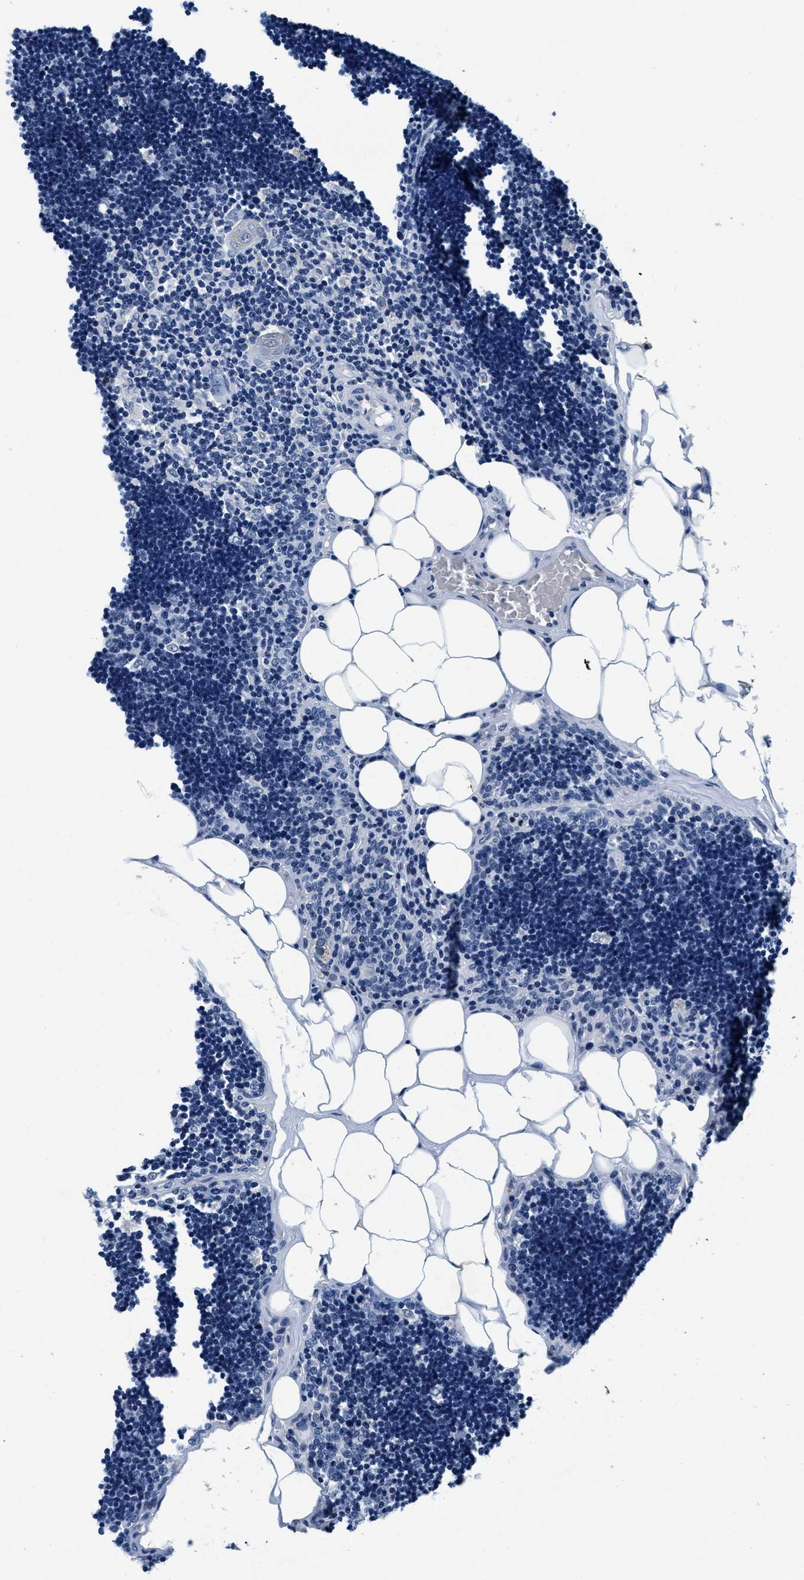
{"staining": {"intensity": "negative", "quantity": "none", "location": "none"}, "tissue": "lymph node", "cell_type": "Germinal center cells", "image_type": "normal", "snomed": [{"axis": "morphology", "description": "Normal tissue, NOS"}, {"axis": "topography", "description": "Lymph node"}], "caption": "Immunohistochemistry (IHC) of benign human lymph node shows no positivity in germinal center cells.", "gene": "HS3ST2", "patient": {"sex": "male", "age": 33}}